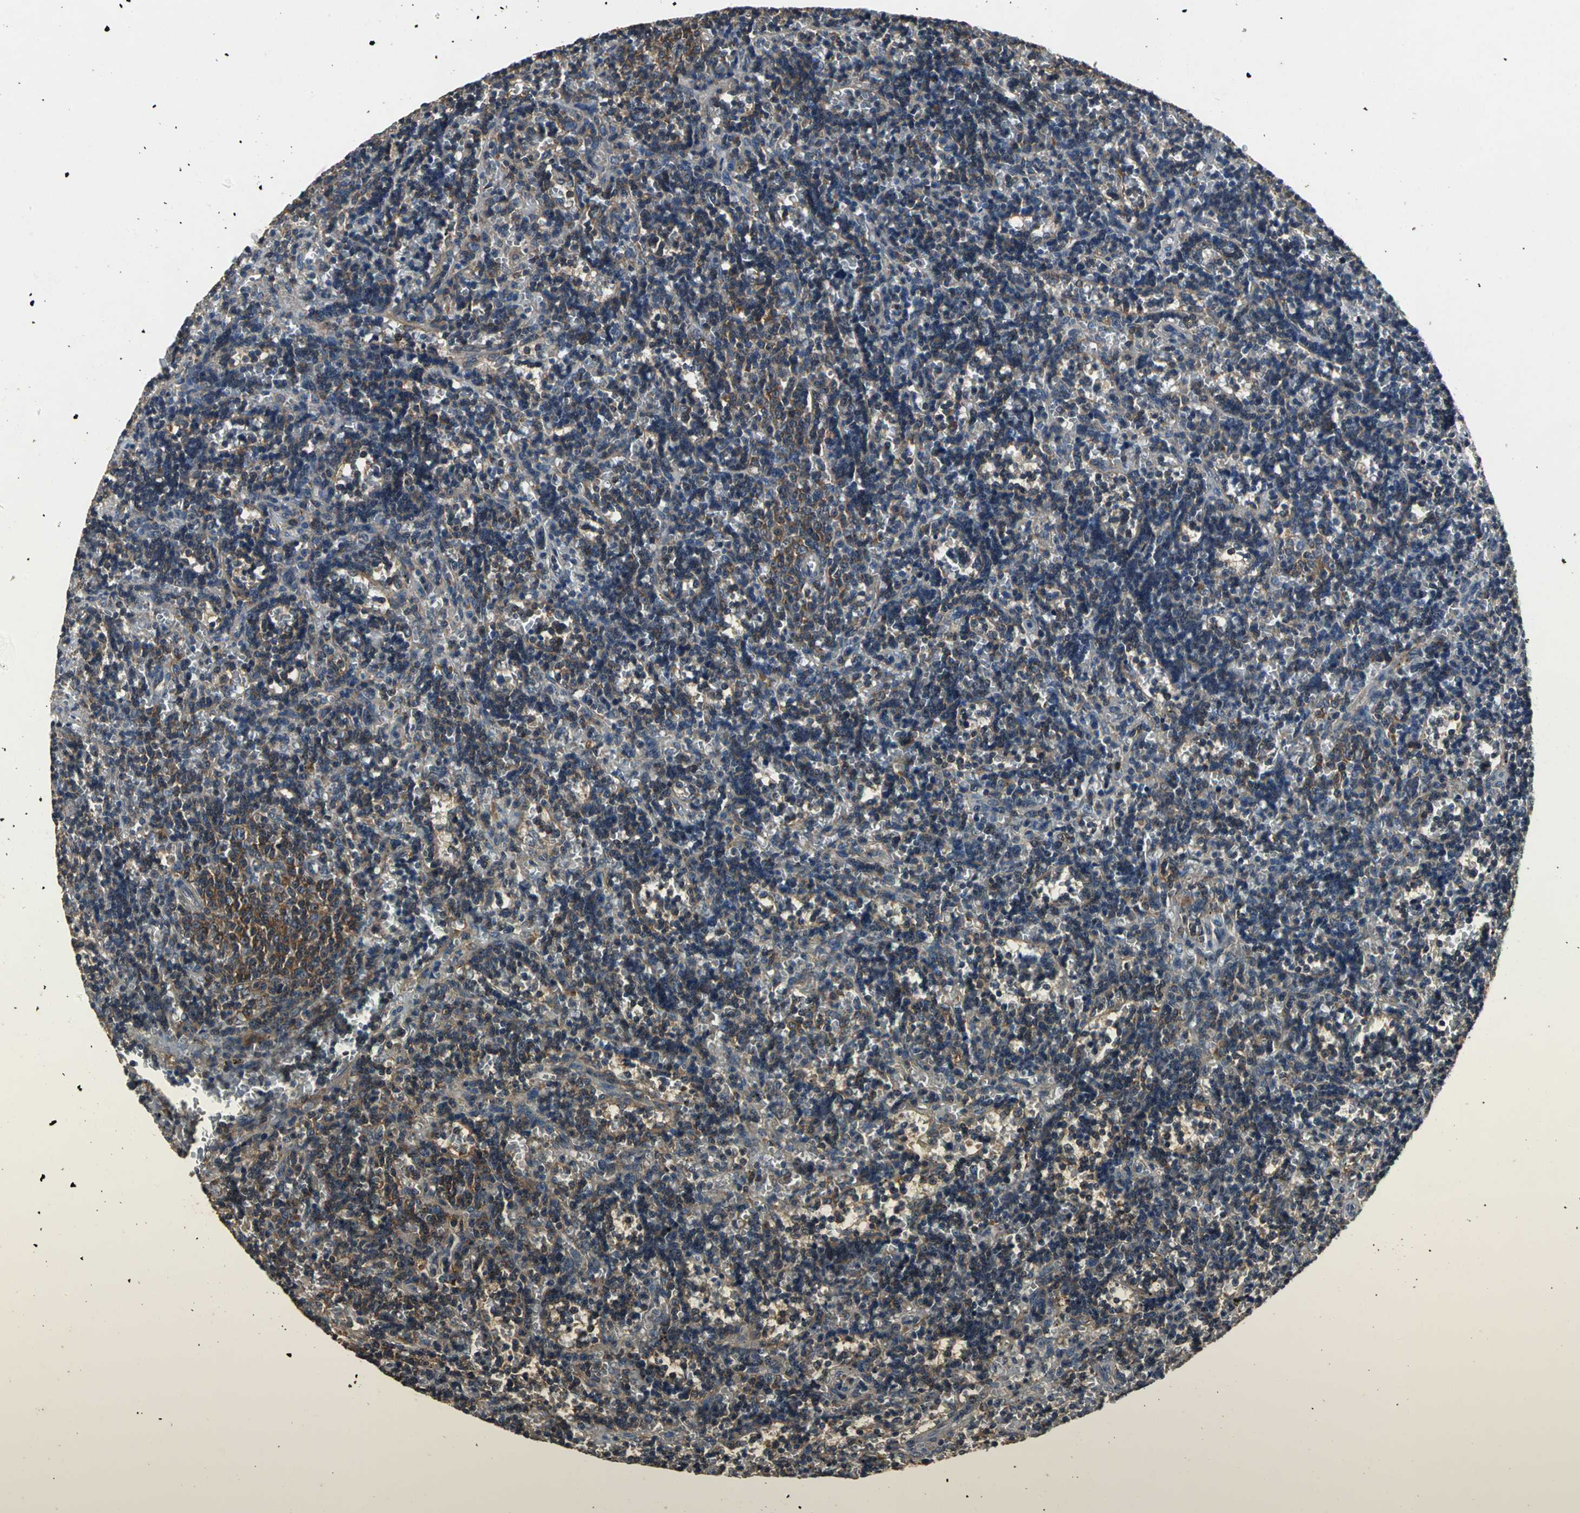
{"staining": {"intensity": "strong", "quantity": "25%-75%", "location": "cytoplasmic/membranous"}, "tissue": "lymphoma", "cell_type": "Tumor cells", "image_type": "cancer", "snomed": [{"axis": "morphology", "description": "Malignant lymphoma, non-Hodgkin's type, Low grade"}, {"axis": "topography", "description": "Spleen"}], "caption": "Low-grade malignant lymphoma, non-Hodgkin's type tissue reveals strong cytoplasmic/membranous expression in about 25%-75% of tumor cells (Stains: DAB in brown, nuclei in blue, Microscopy: brightfield microscopy at high magnification).", "gene": "IRF3", "patient": {"sex": "male", "age": 60}}